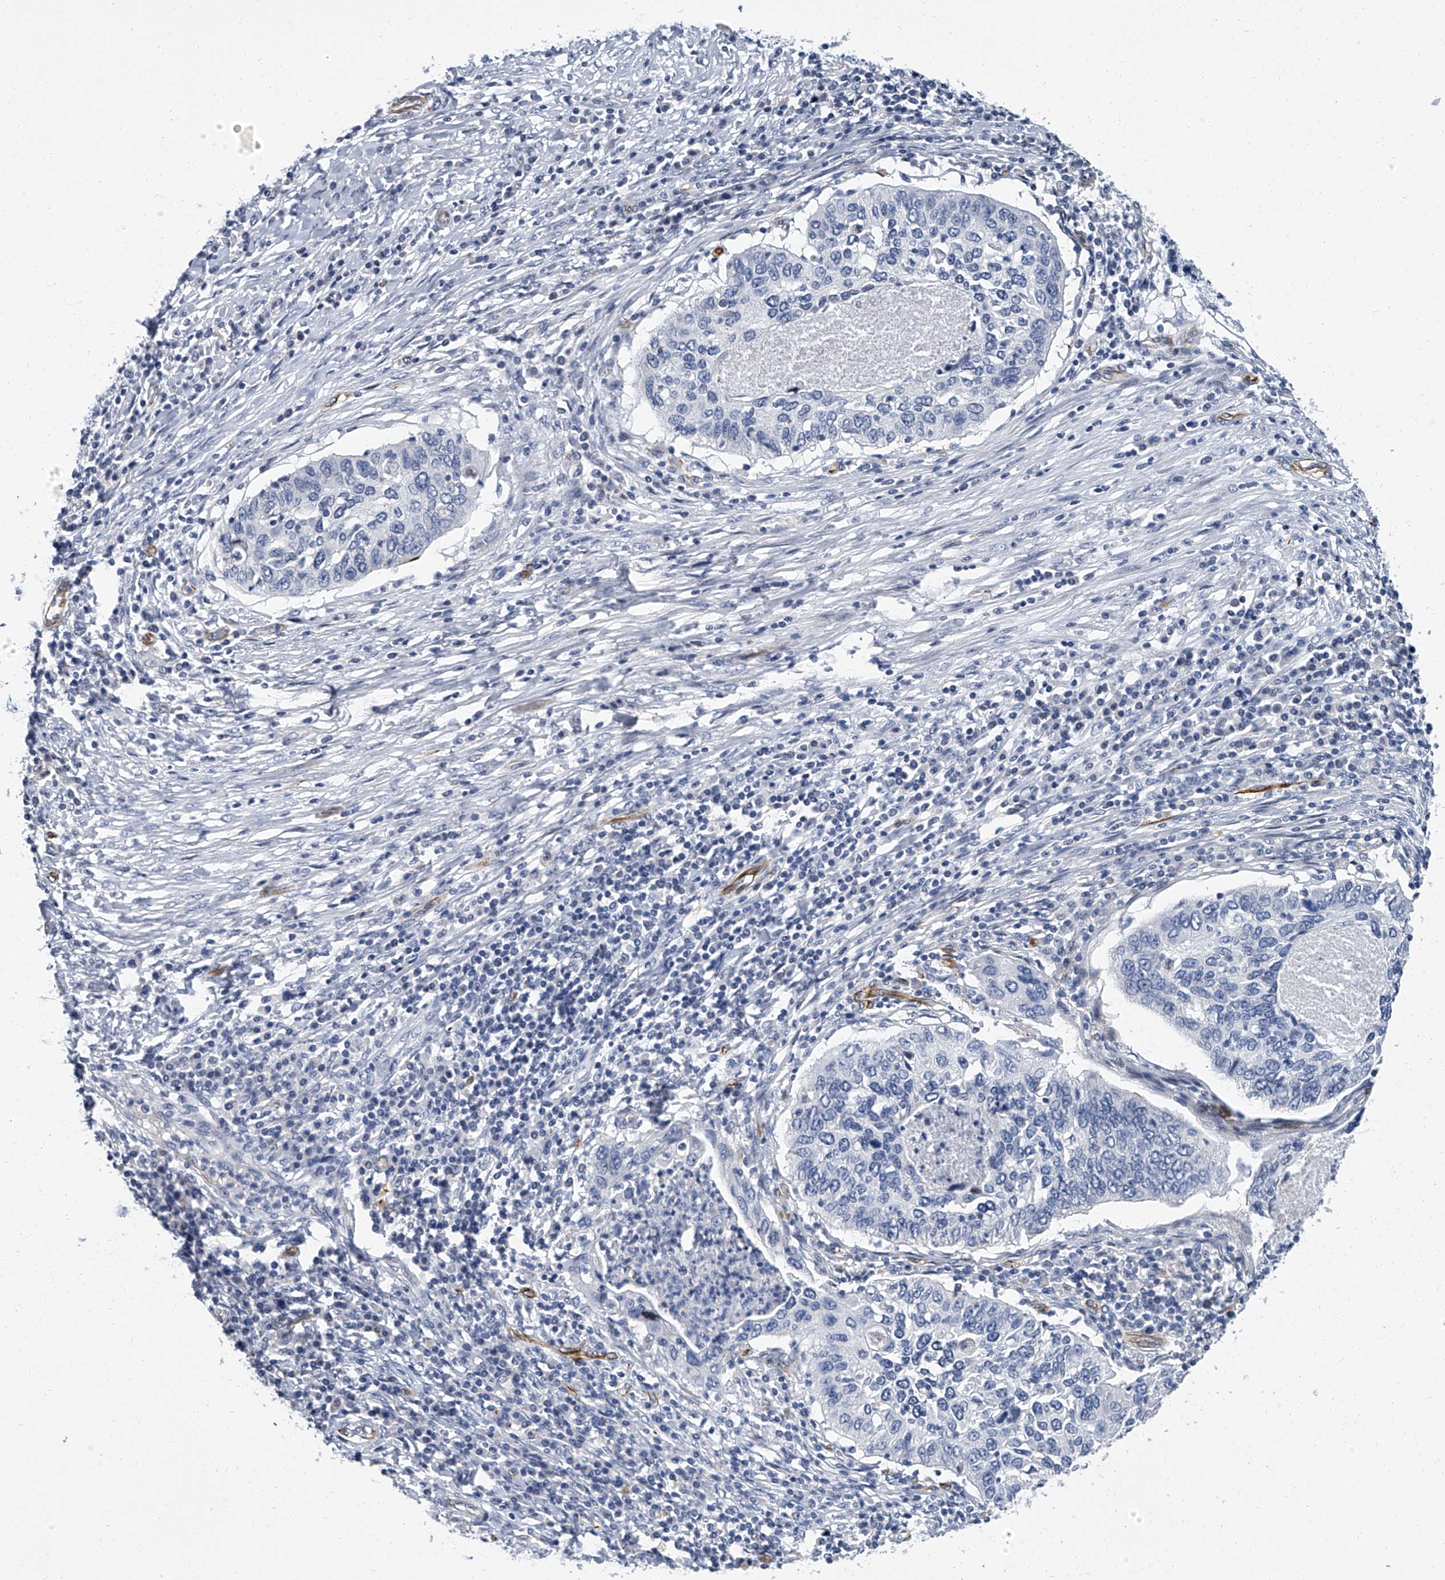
{"staining": {"intensity": "negative", "quantity": "none", "location": "none"}, "tissue": "cervical cancer", "cell_type": "Tumor cells", "image_type": "cancer", "snomed": [{"axis": "morphology", "description": "Squamous cell carcinoma, NOS"}, {"axis": "topography", "description": "Cervix"}], "caption": "This histopathology image is of squamous cell carcinoma (cervical) stained with immunohistochemistry (IHC) to label a protein in brown with the nuclei are counter-stained blue. There is no staining in tumor cells. (Brightfield microscopy of DAB immunohistochemistry (IHC) at high magnification).", "gene": "KIRREL1", "patient": {"sex": "female", "age": 38}}